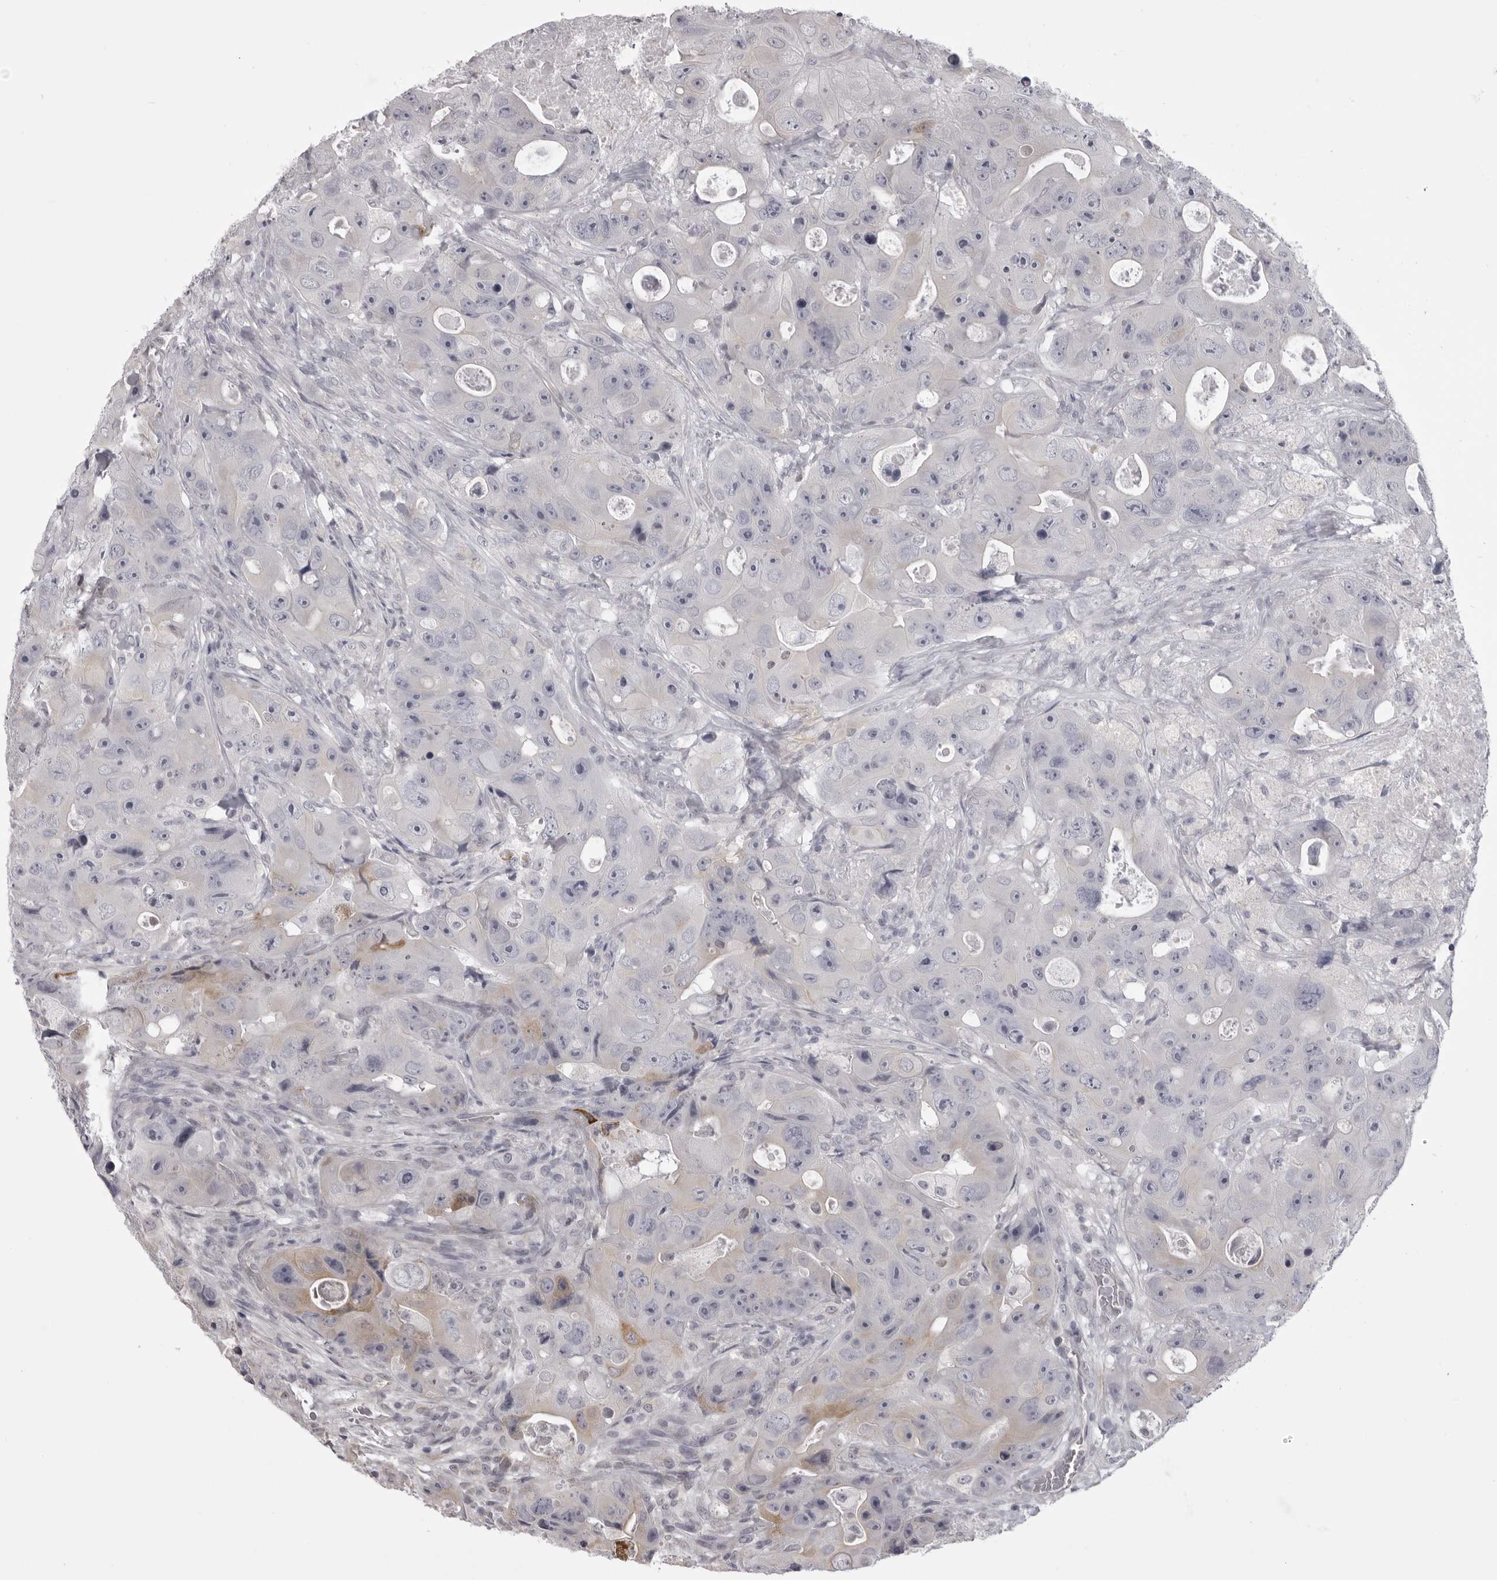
{"staining": {"intensity": "weak", "quantity": "<25%", "location": "cytoplasmic/membranous"}, "tissue": "colorectal cancer", "cell_type": "Tumor cells", "image_type": "cancer", "snomed": [{"axis": "morphology", "description": "Adenocarcinoma, NOS"}, {"axis": "topography", "description": "Colon"}], "caption": "Protein analysis of colorectal cancer (adenocarcinoma) demonstrates no significant staining in tumor cells. (Stains: DAB (3,3'-diaminobenzidine) immunohistochemistry with hematoxylin counter stain, Microscopy: brightfield microscopy at high magnification).", "gene": "EPHA10", "patient": {"sex": "female", "age": 46}}